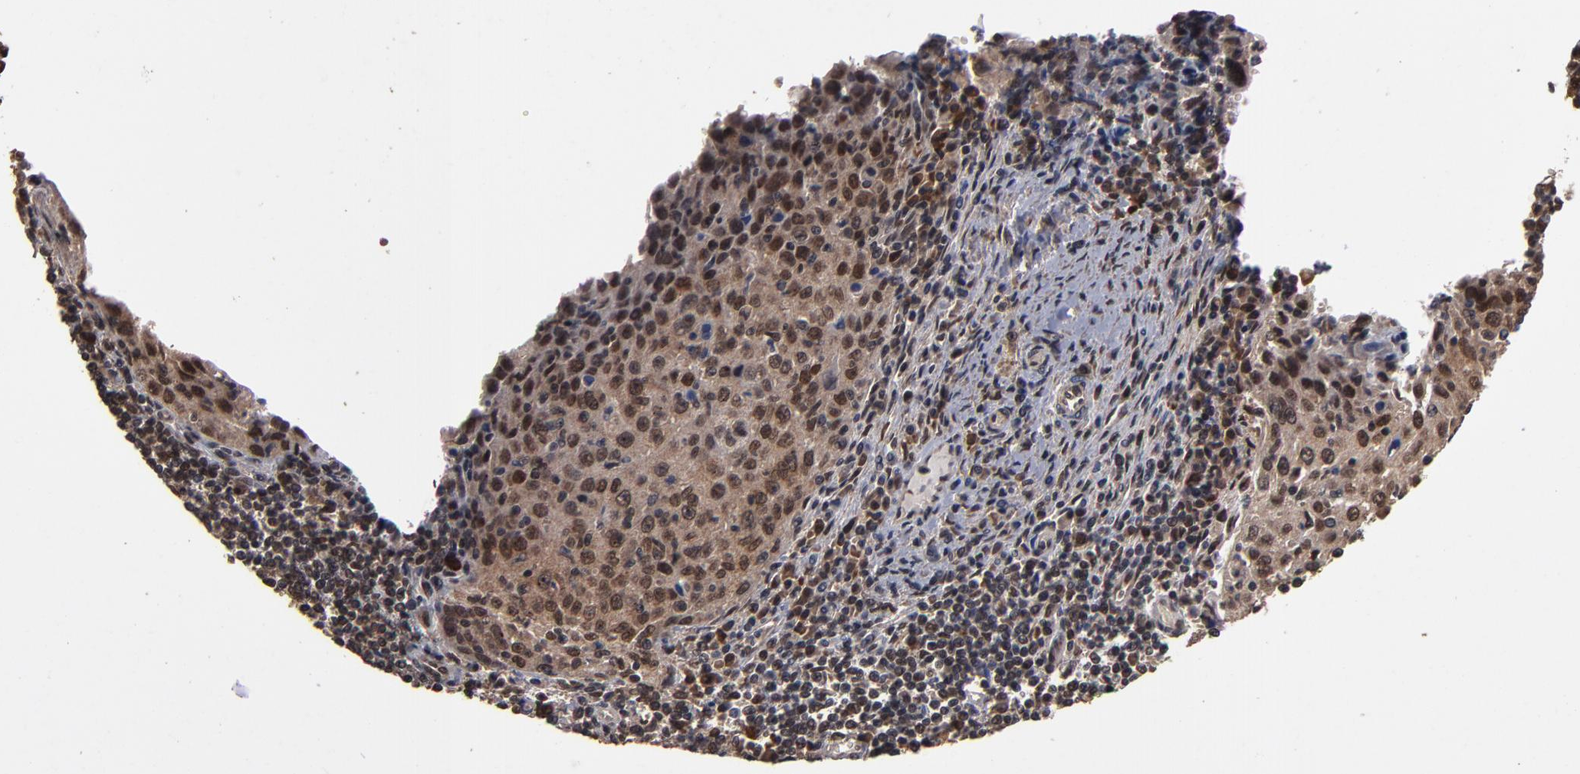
{"staining": {"intensity": "weak", "quantity": ">75%", "location": "cytoplasmic/membranous,nuclear"}, "tissue": "cervical cancer", "cell_type": "Tumor cells", "image_type": "cancer", "snomed": [{"axis": "morphology", "description": "Squamous cell carcinoma, NOS"}, {"axis": "topography", "description": "Cervix"}], "caption": "Immunohistochemical staining of cervical squamous cell carcinoma reveals low levels of weak cytoplasmic/membranous and nuclear expression in approximately >75% of tumor cells.", "gene": "NXF2B", "patient": {"sex": "female", "age": 27}}